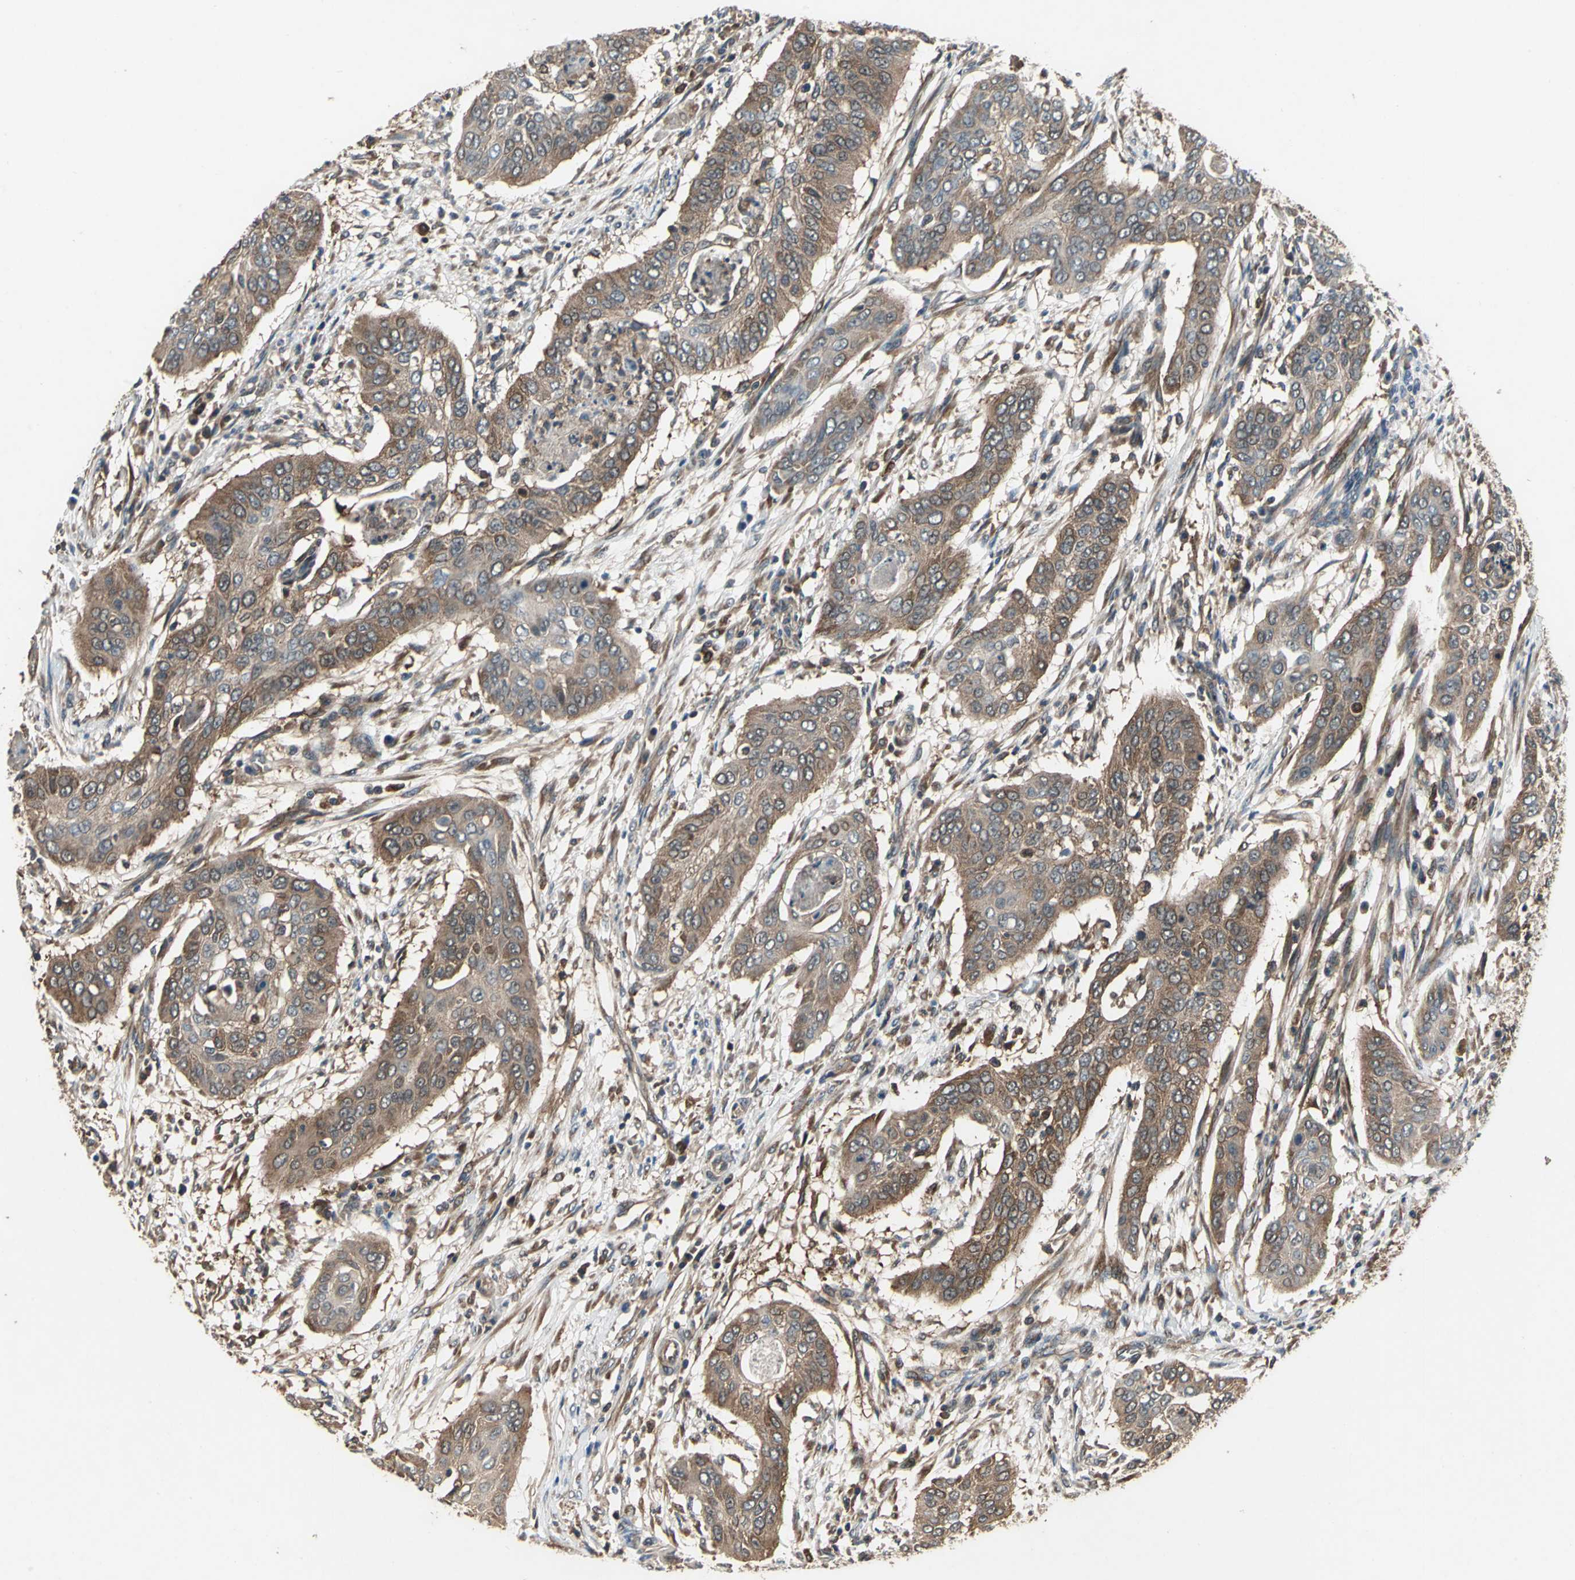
{"staining": {"intensity": "moderate", "quantity": ">75%", "location": "cytoplasmic/membranous"}, "tissue": "cervical cancer", "cell_type": "Tumor cells", "image_type": "cancer", "snomed": [{"axis": "morphology", "description": "Squamous cell carcinoma, NOS"}, {"axis": "topography", "description": "Cervix"}], "caption": "A photomicrograph showing moderate cytoplasmic/membranous expression in about >75% of tumor cells in cervical cancer, as visualized by brown immunohistochemical staining.", "gene": "CAPN1", "patient": {"sex": "female", "age": 39}}